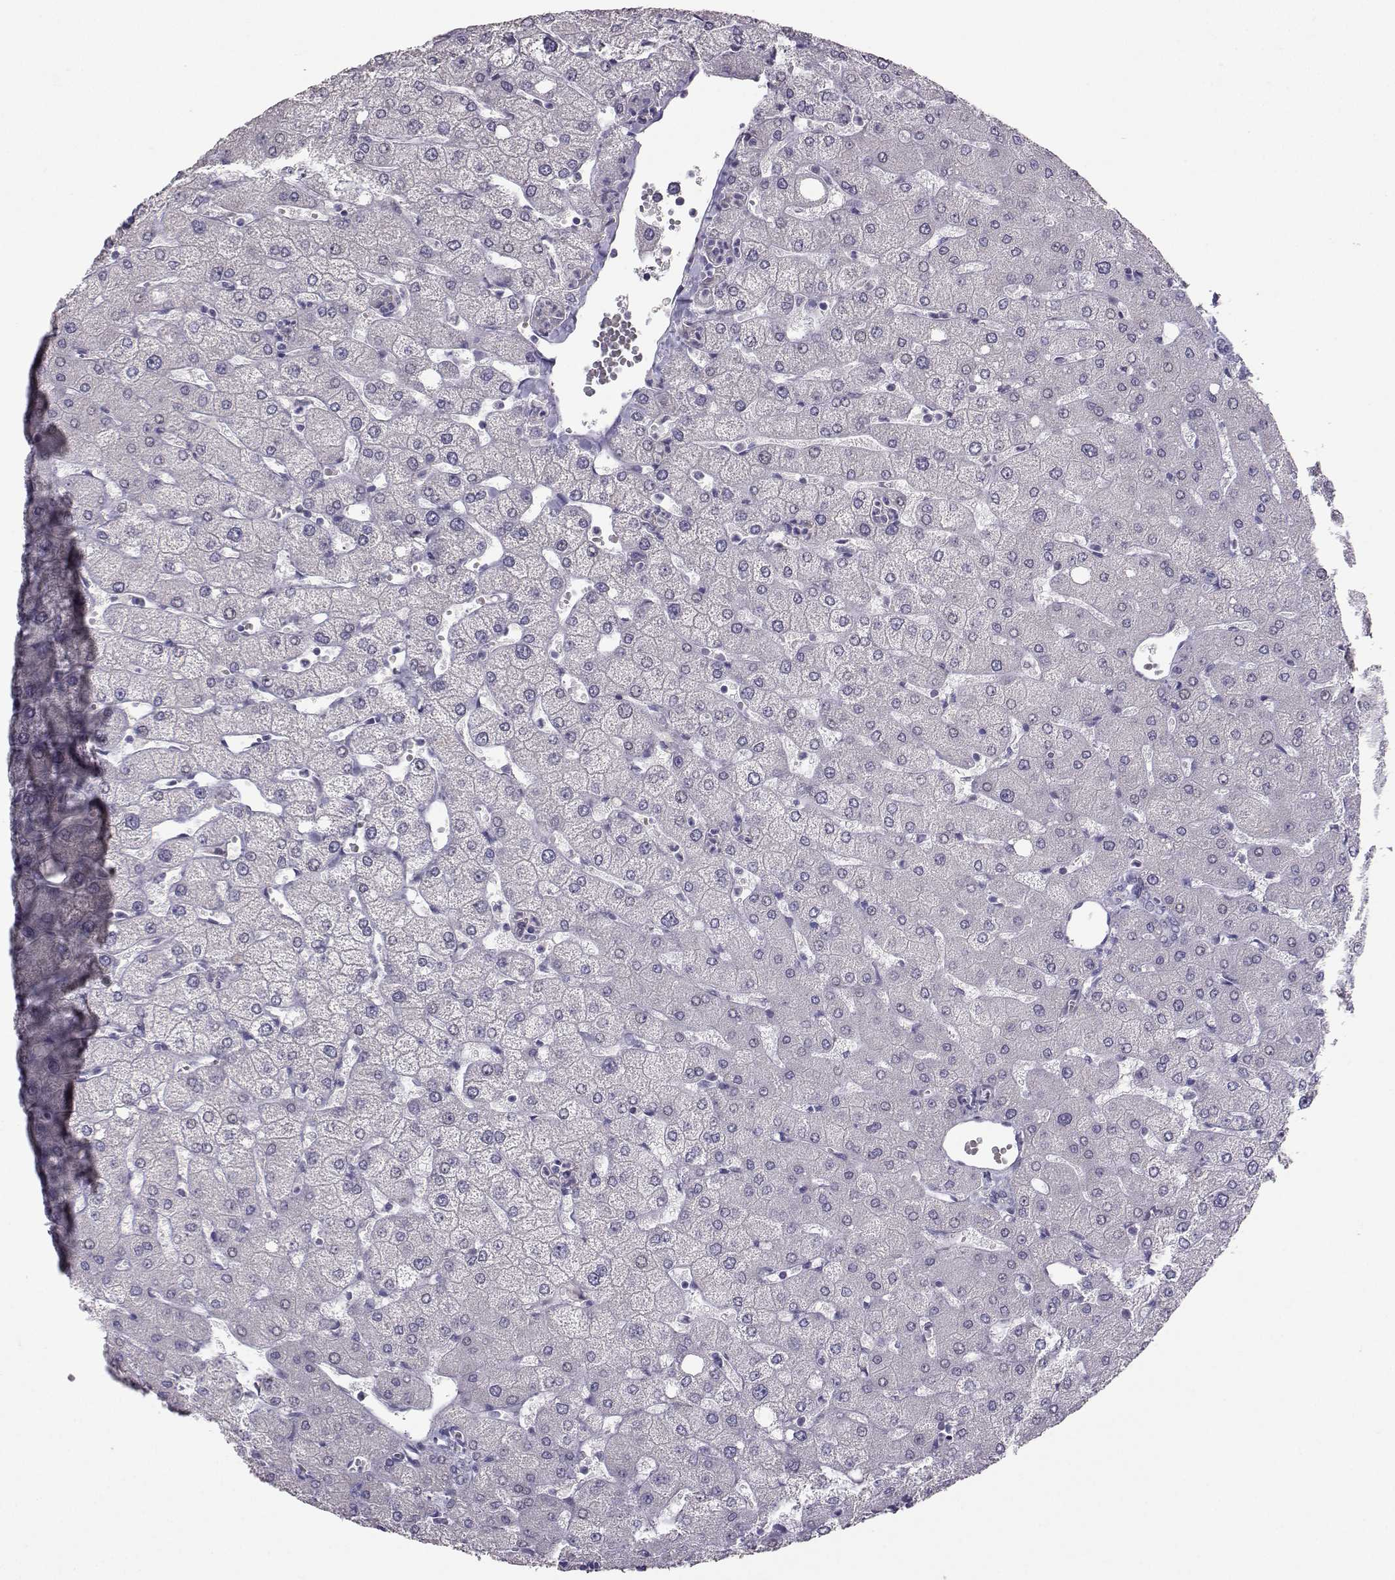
{"staining": {"intensity": "negative", "quantity": "none", "location": "none"}, "tissue": "liver", "cell_type": "Cholangiocytes", "image_type": "normal", "snomed": [{"axis": "morphology", "description": "Normal tissue, NOS"}, {"axis": "topography", "description": "Liver"}], "caption": "Protein analysis of benign liver reveals no significant staining in cholangiocytes. (Immunohistochemistry, brightfield microscopy, high magnification).", "gene": "CARTPT", "patient": {"sex": "female", "age": 54}}